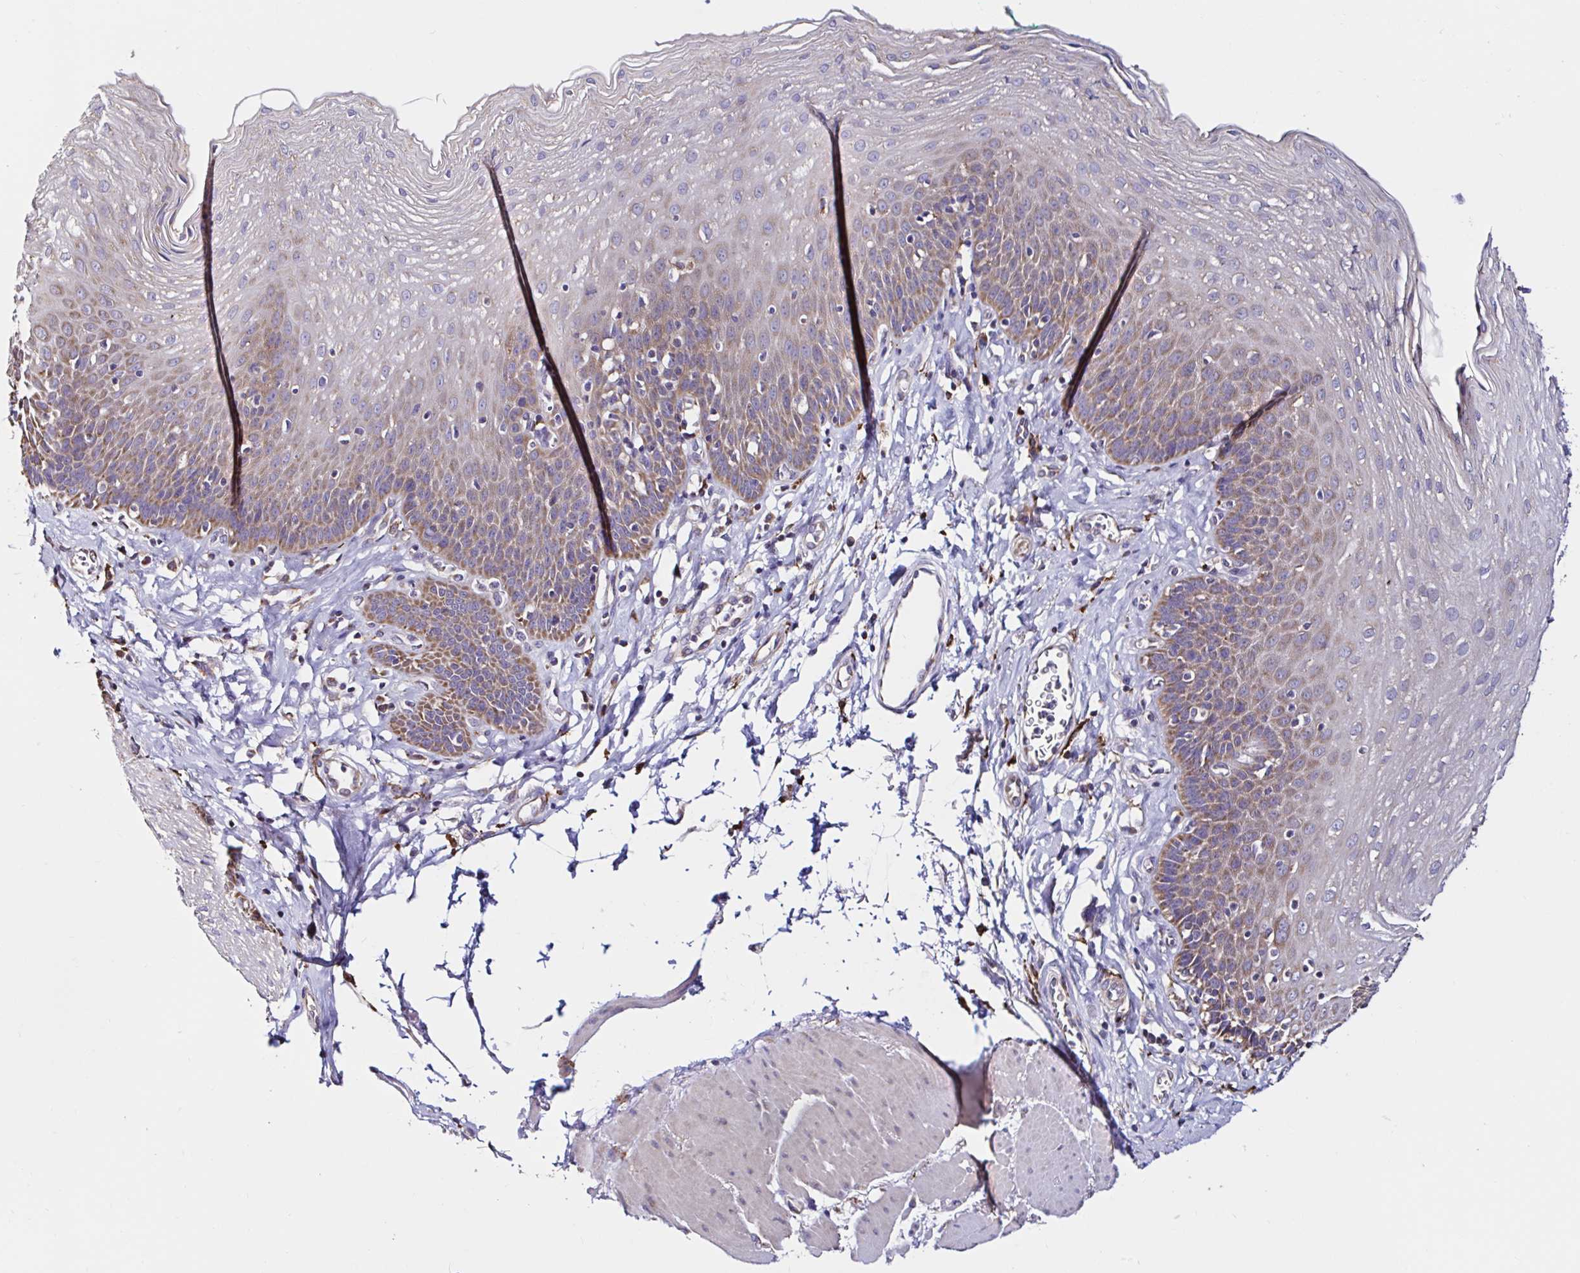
{"staining": {"intensity": "moderate", "quantity": "25%-75%", "location": "cytoplasmic/membranous"}, "tissue": "esophagus", "cell_type": "Squamous epithelial cells", "image_type": "normal", "snomed": [{"axis": "morphology", "description": "Normal tissue, NOS"}, {"axis": "topography", "description": "Esophagus"}], "caption": "DAB immunohistochemical staining of normal human esophagus demonstrates moderate cytoplasmic/membranous protein staining in about 25%-75% of squamous epithelial cells.", "gene": "MSR1", "patient": {"sex": "female", "age": 81}}